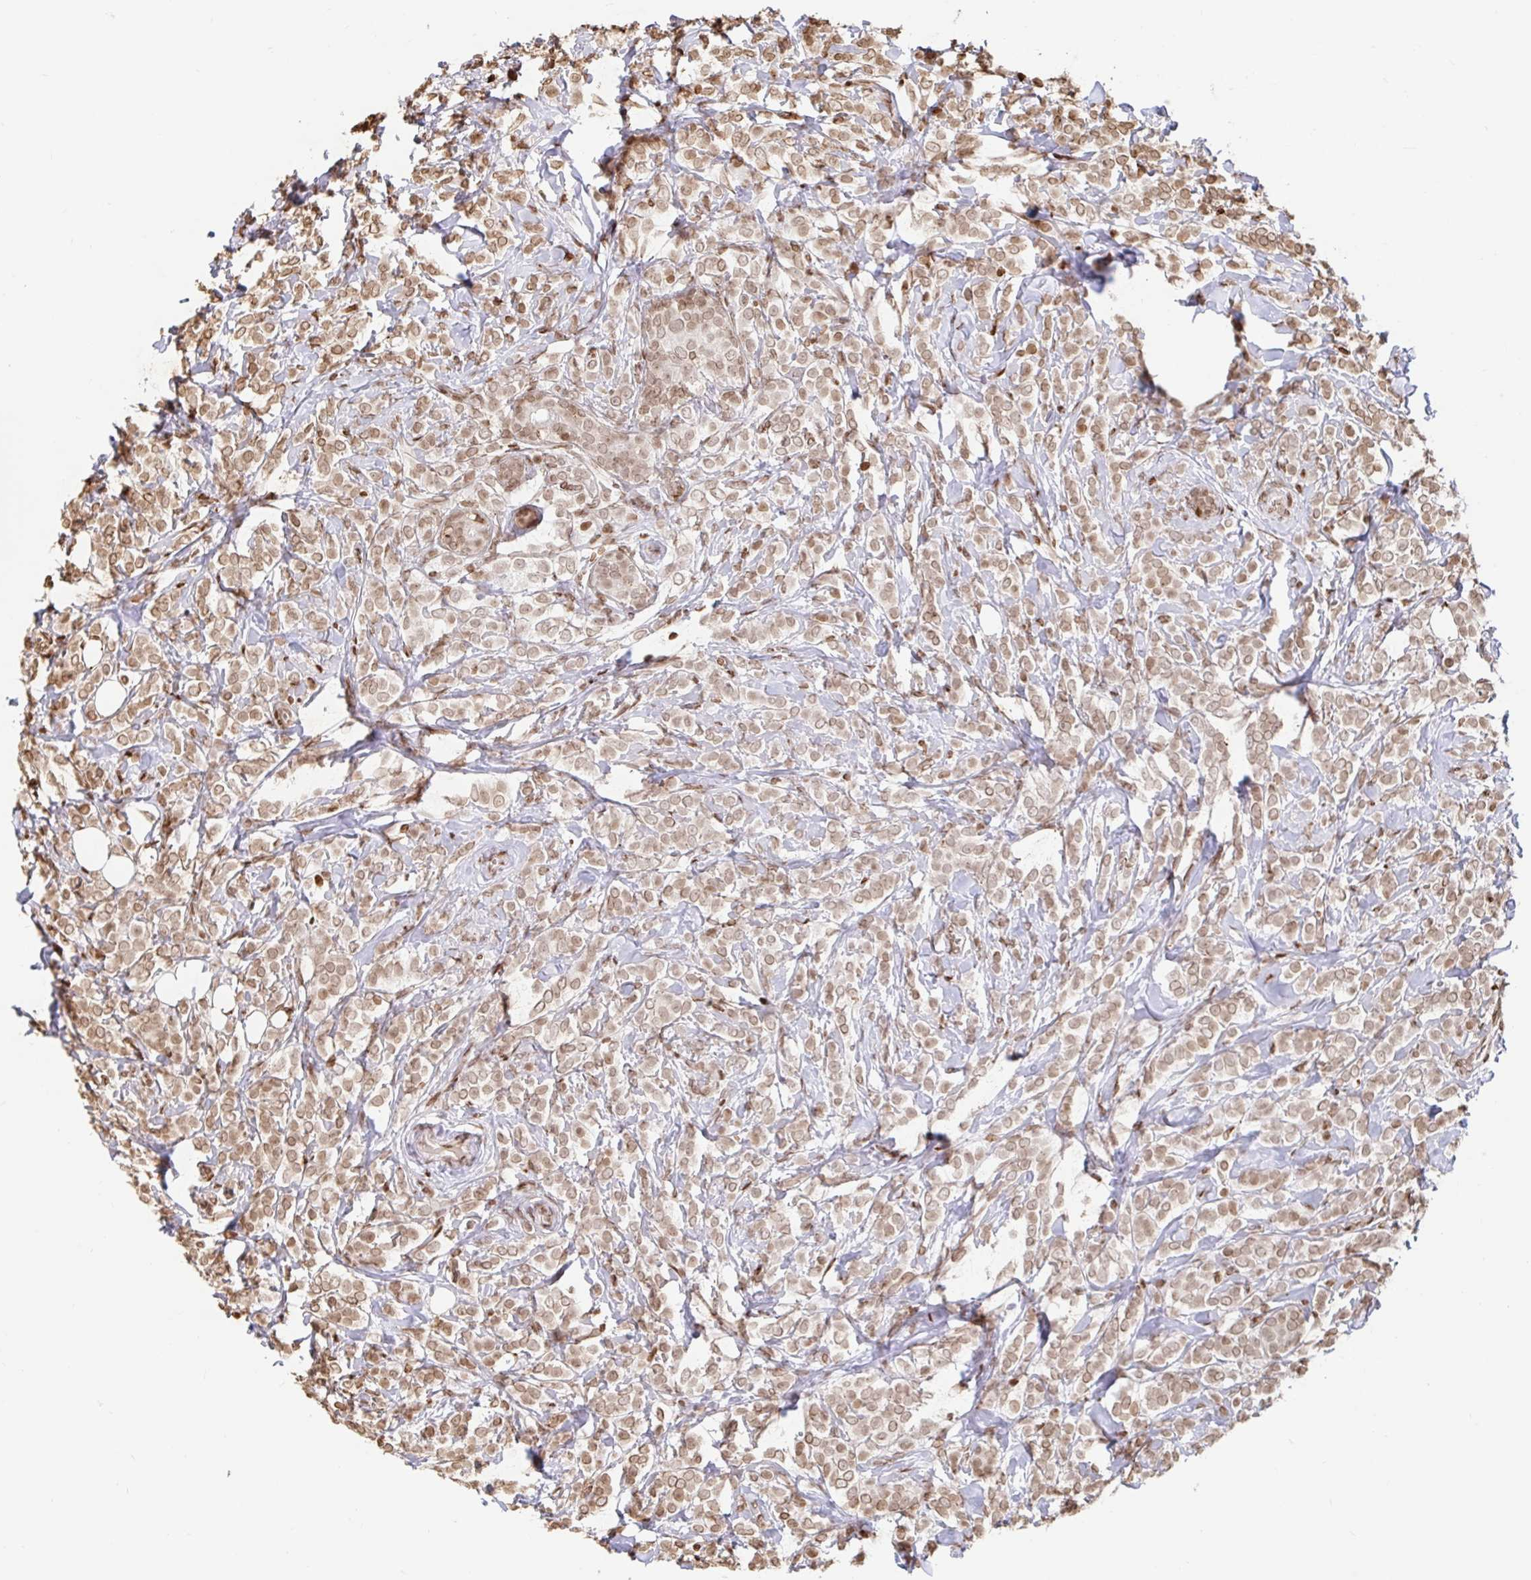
{"staining": {"intensity": "moderate", "quantity": ">75%", "location": "nuclear"}, "tissue": "breast cancer", "cell_type": "Tumor cells", "image_type": "cancer", "snomed": [{"axis": "morphology", "description": "Lobular carcinoma"}, {"axis": "topography", "description": "Breast"}], "caption": "Breast cancer stained with a brown dye exhibits moderate nuclear positive staining in about >75% of tumor cells.", "gene": "H2BC5", "patient": {"sex": "female", "age": 49}}